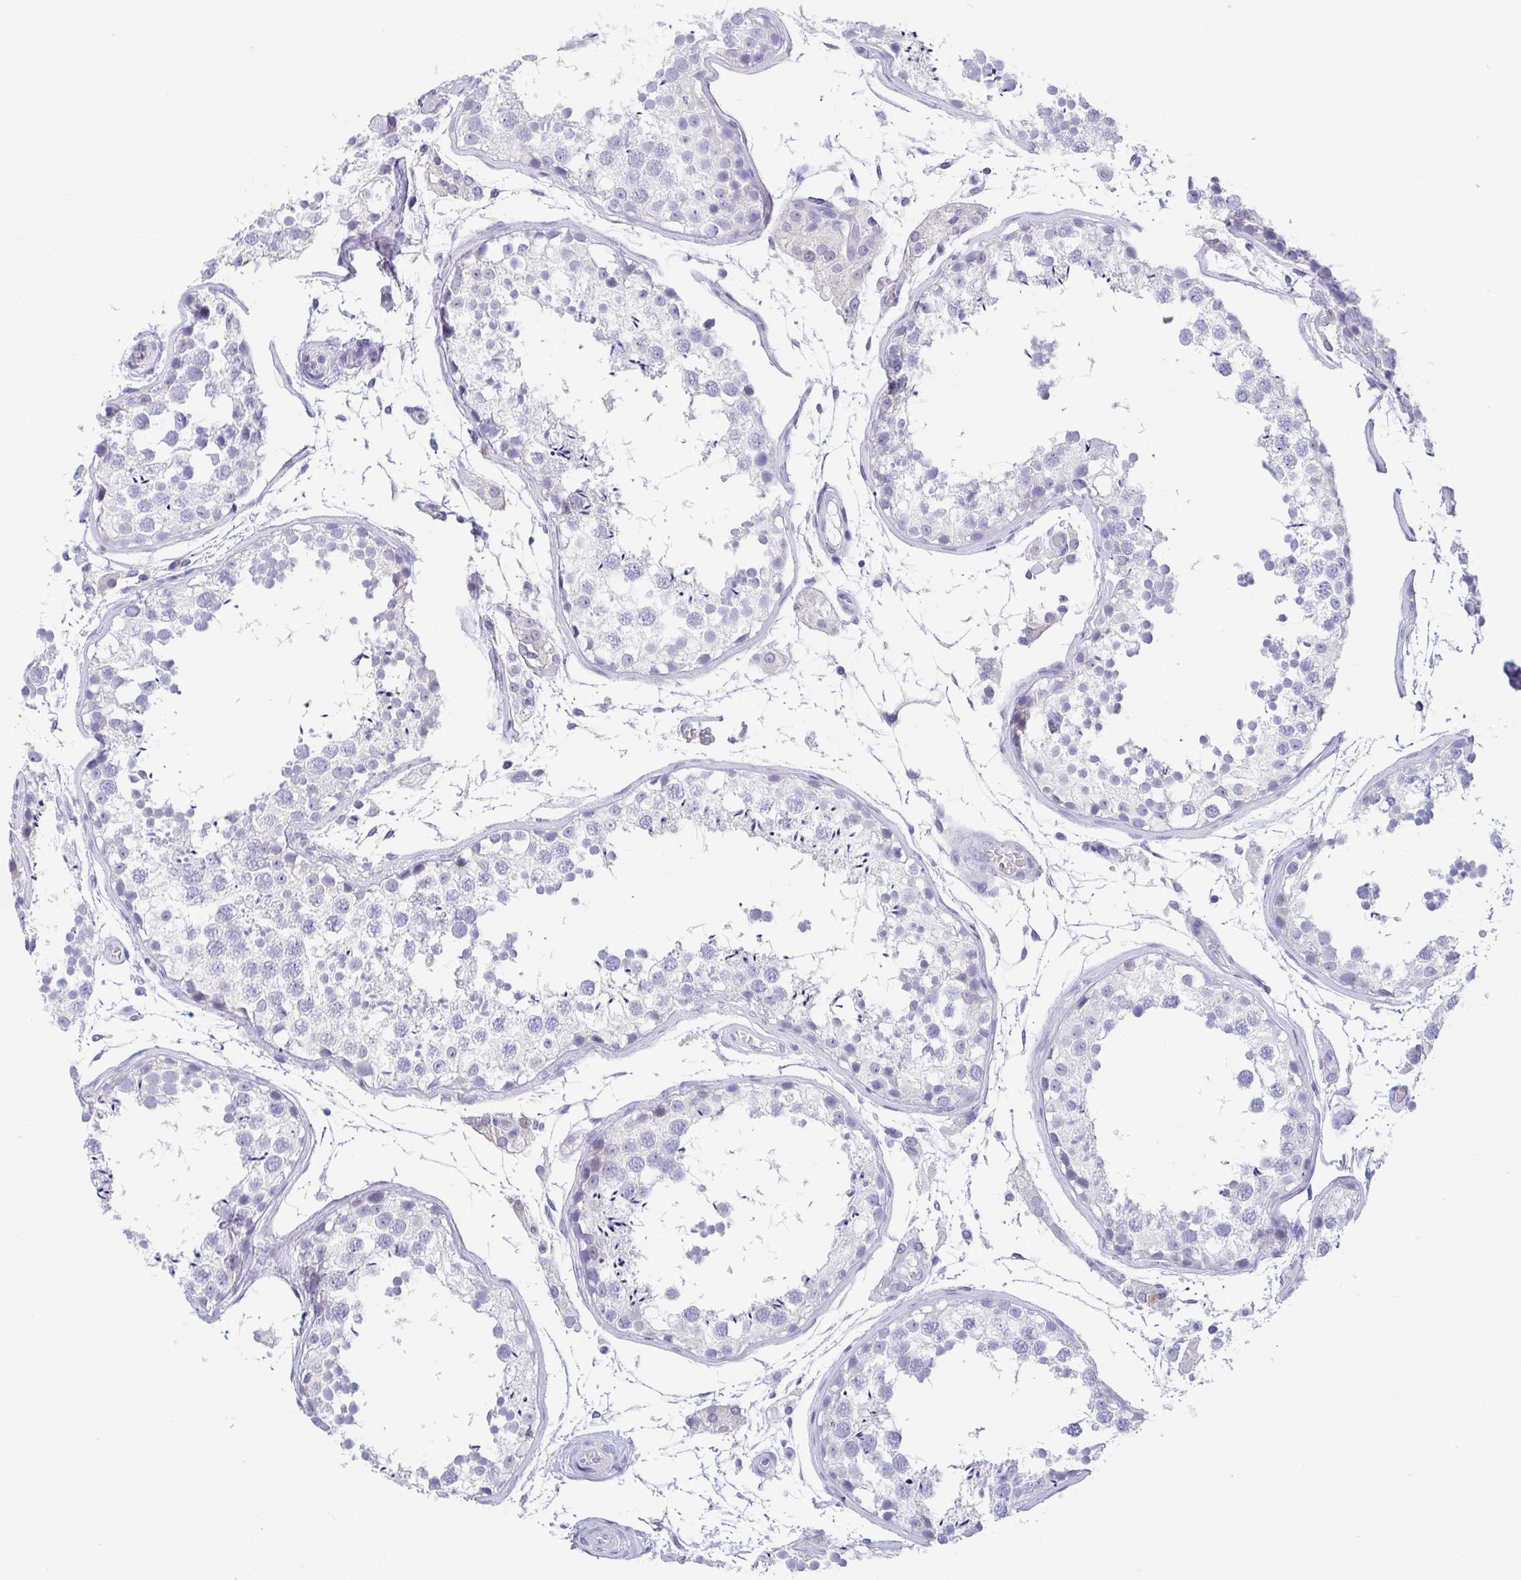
{"staining": {"intensity": "negative", "quantity": "none", "location": "none"}, "tissue": "testis", "cell_type": "Cells in seminiferous ducts", "image_type": "normal", "snomed": [{"axis": "morphology", "description": "Normal tissue, NOS"}, {"axis": "topography", "description": "Testis"}], "caption": "Micrograph shows no protein positivity in cells in seminiferous ducts of benign testis. Brightfield microscopy of immunohistochemistry stained with DAB (brown) and hematoxylin (blue), captured at high magnification.", "gene": "SCGN", "patient": {"sex": "male", "age": 29}}